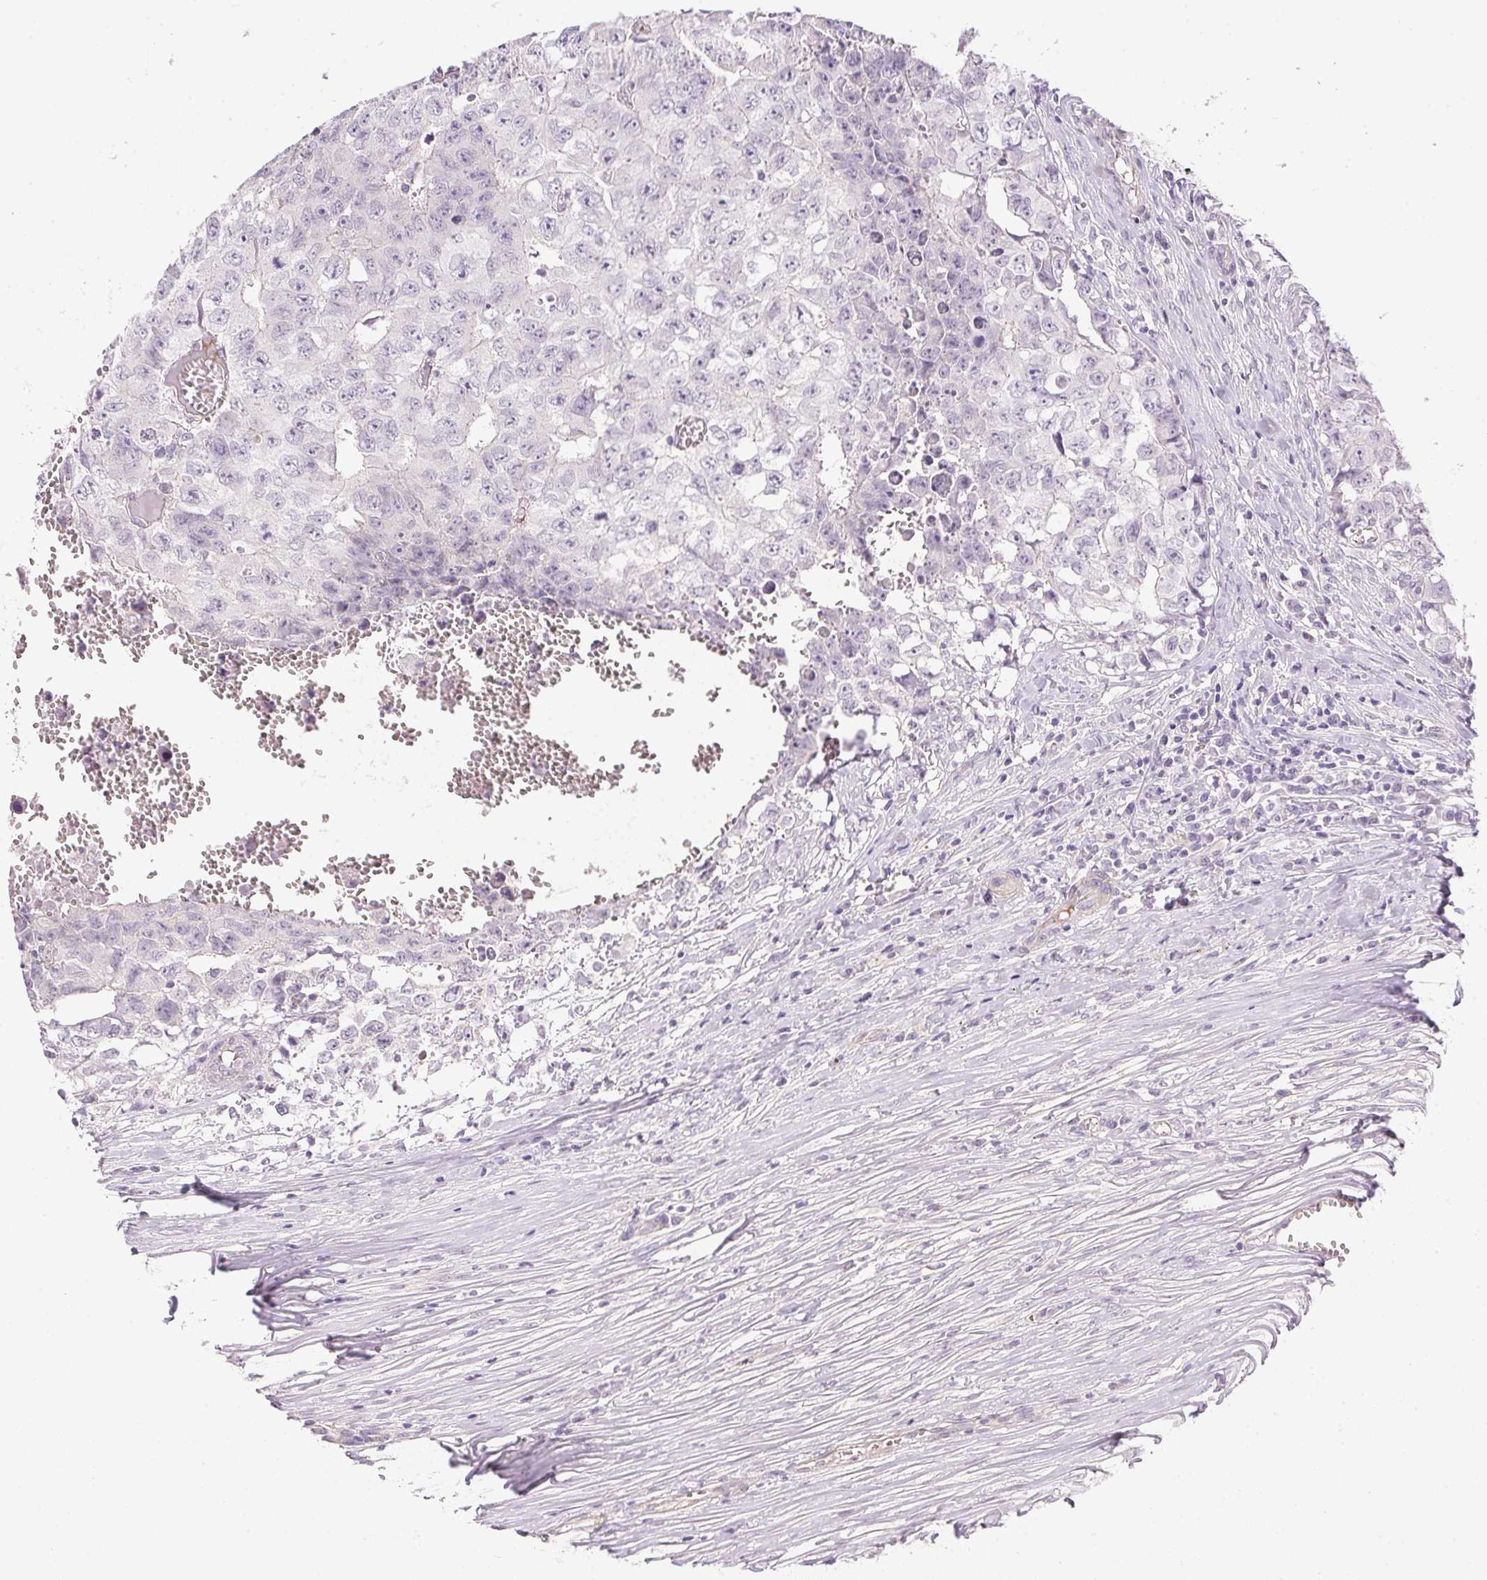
{"staining": {"intensity": "negative", "quantity": "none", "location": "none"}, "tissue": "testis cancer", "cell_type": "Tumor cells", "image_type": "cancer", "snomed": [{"axis": "morphology", "description": "Carcinoma, Embryonal, NOS"}, {"axis": "morphology", "description": "Teratoma, malignant, NOS"}, {"axis": "topography", "description": "Testis"}], "caption": "Human embryonal carcinoma (testis) stained for a protein using immunohistochemistry (IHC) displays no positivity in tumor cells.", "gene": "PRL", "patient": {"sex": "male", "age": 24}}